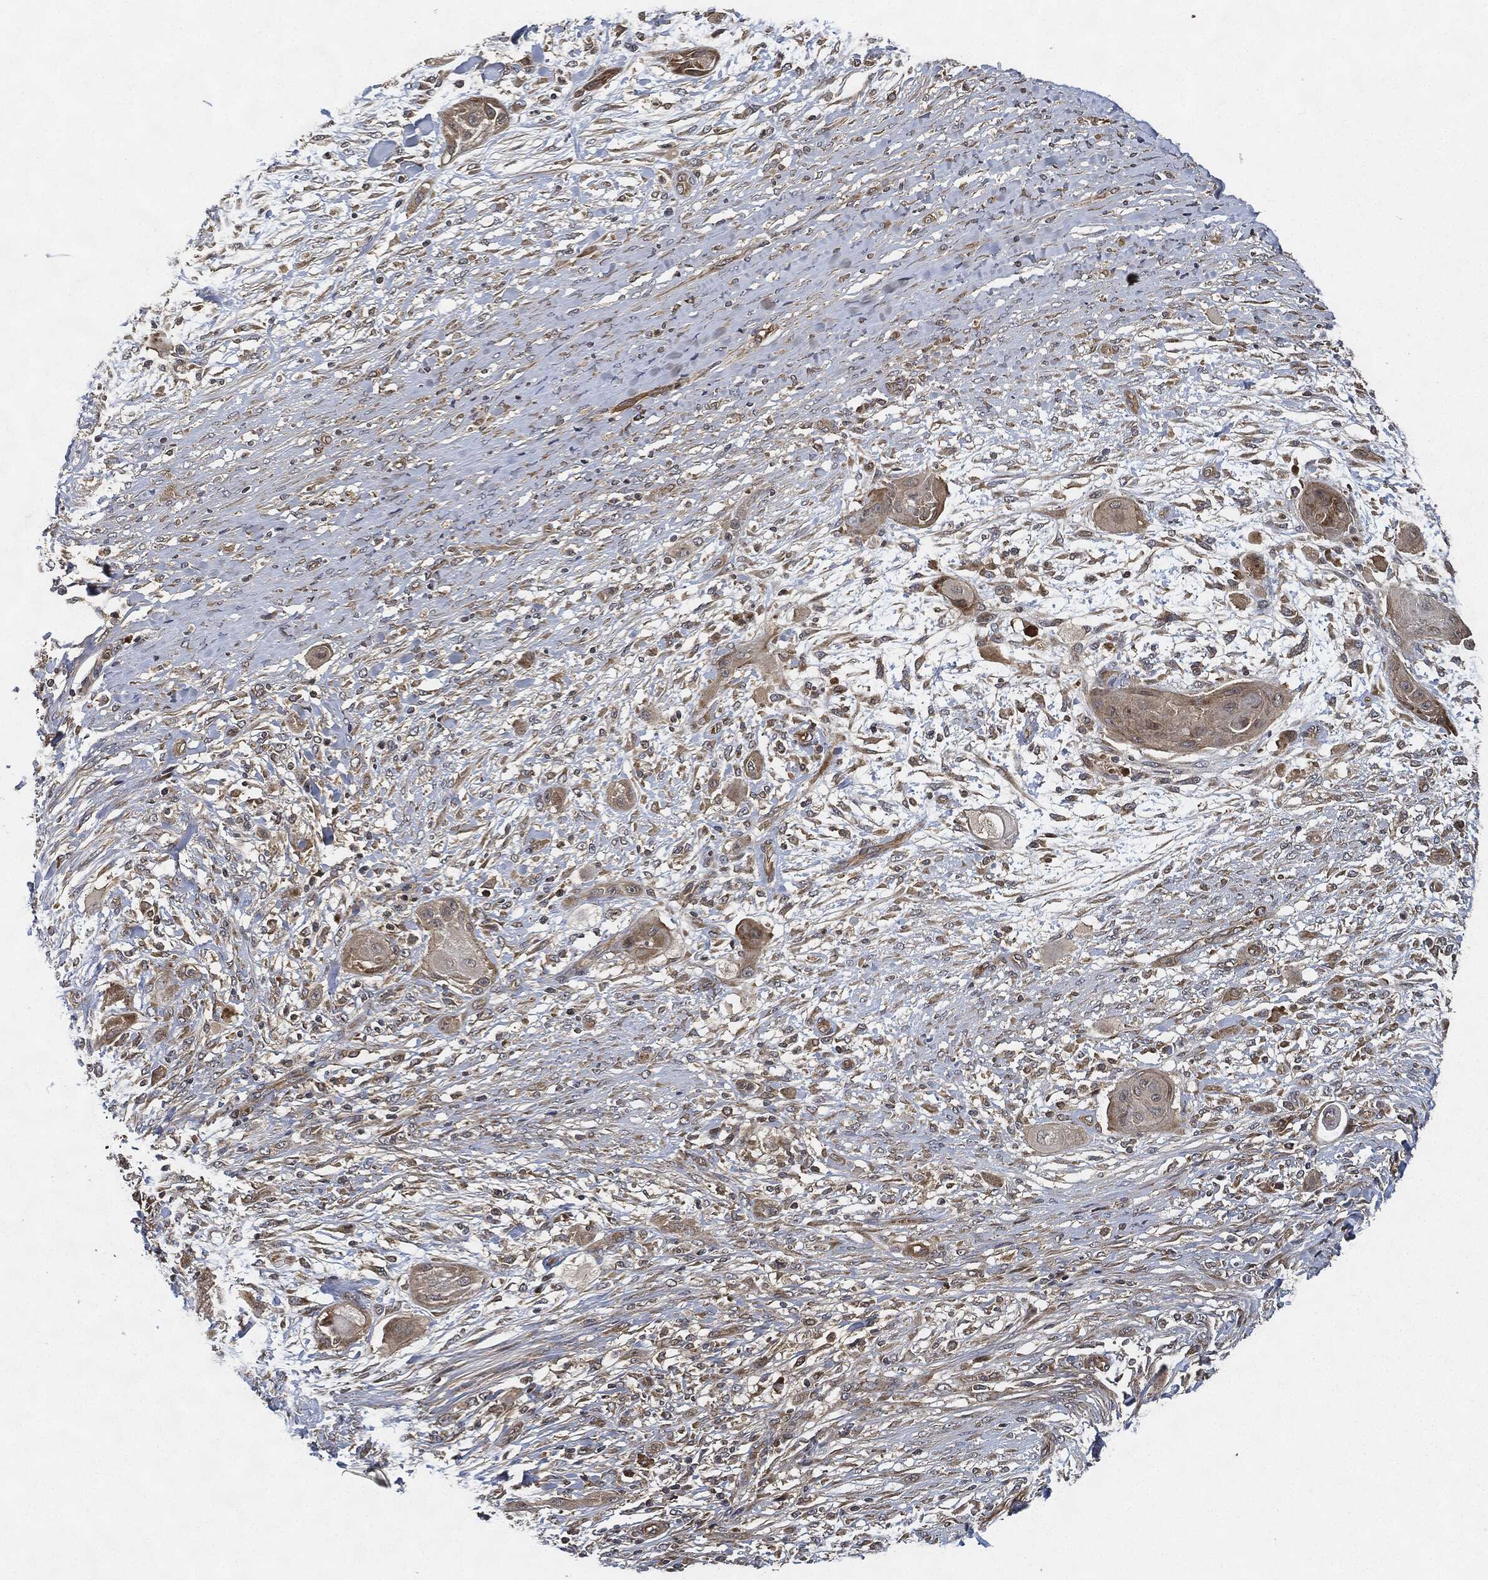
{"staining": {"intensity": "weak", "quantity": "25%-75%", "location": "cytoplasmic/membranous"}, "tissue": "skin cancer", "cell_type": "Tumor cells", "image_type": "cancer", "snomed": [{"axis": "morphology", "description": "Squamous cell carcinoma, NOS"}, {"axis": "topography", "description": "Skin"}], "caption": "Immunohistochemistry staining of skin squamous cell carcinoma, which reveals low levels of weak cytoplasmic/membranous positivity in approximately 25%-75% of tumor cells indicating weak cytoplasmic/membranous protein expression. The staining was performed using DAB (3,3'-diaminobenzidine) (brown) for protein detection and nuclei were counterstained in hematoxylin (blue).", "gene": "MLST8", "patient": {"sex": "male", "age": 62}}